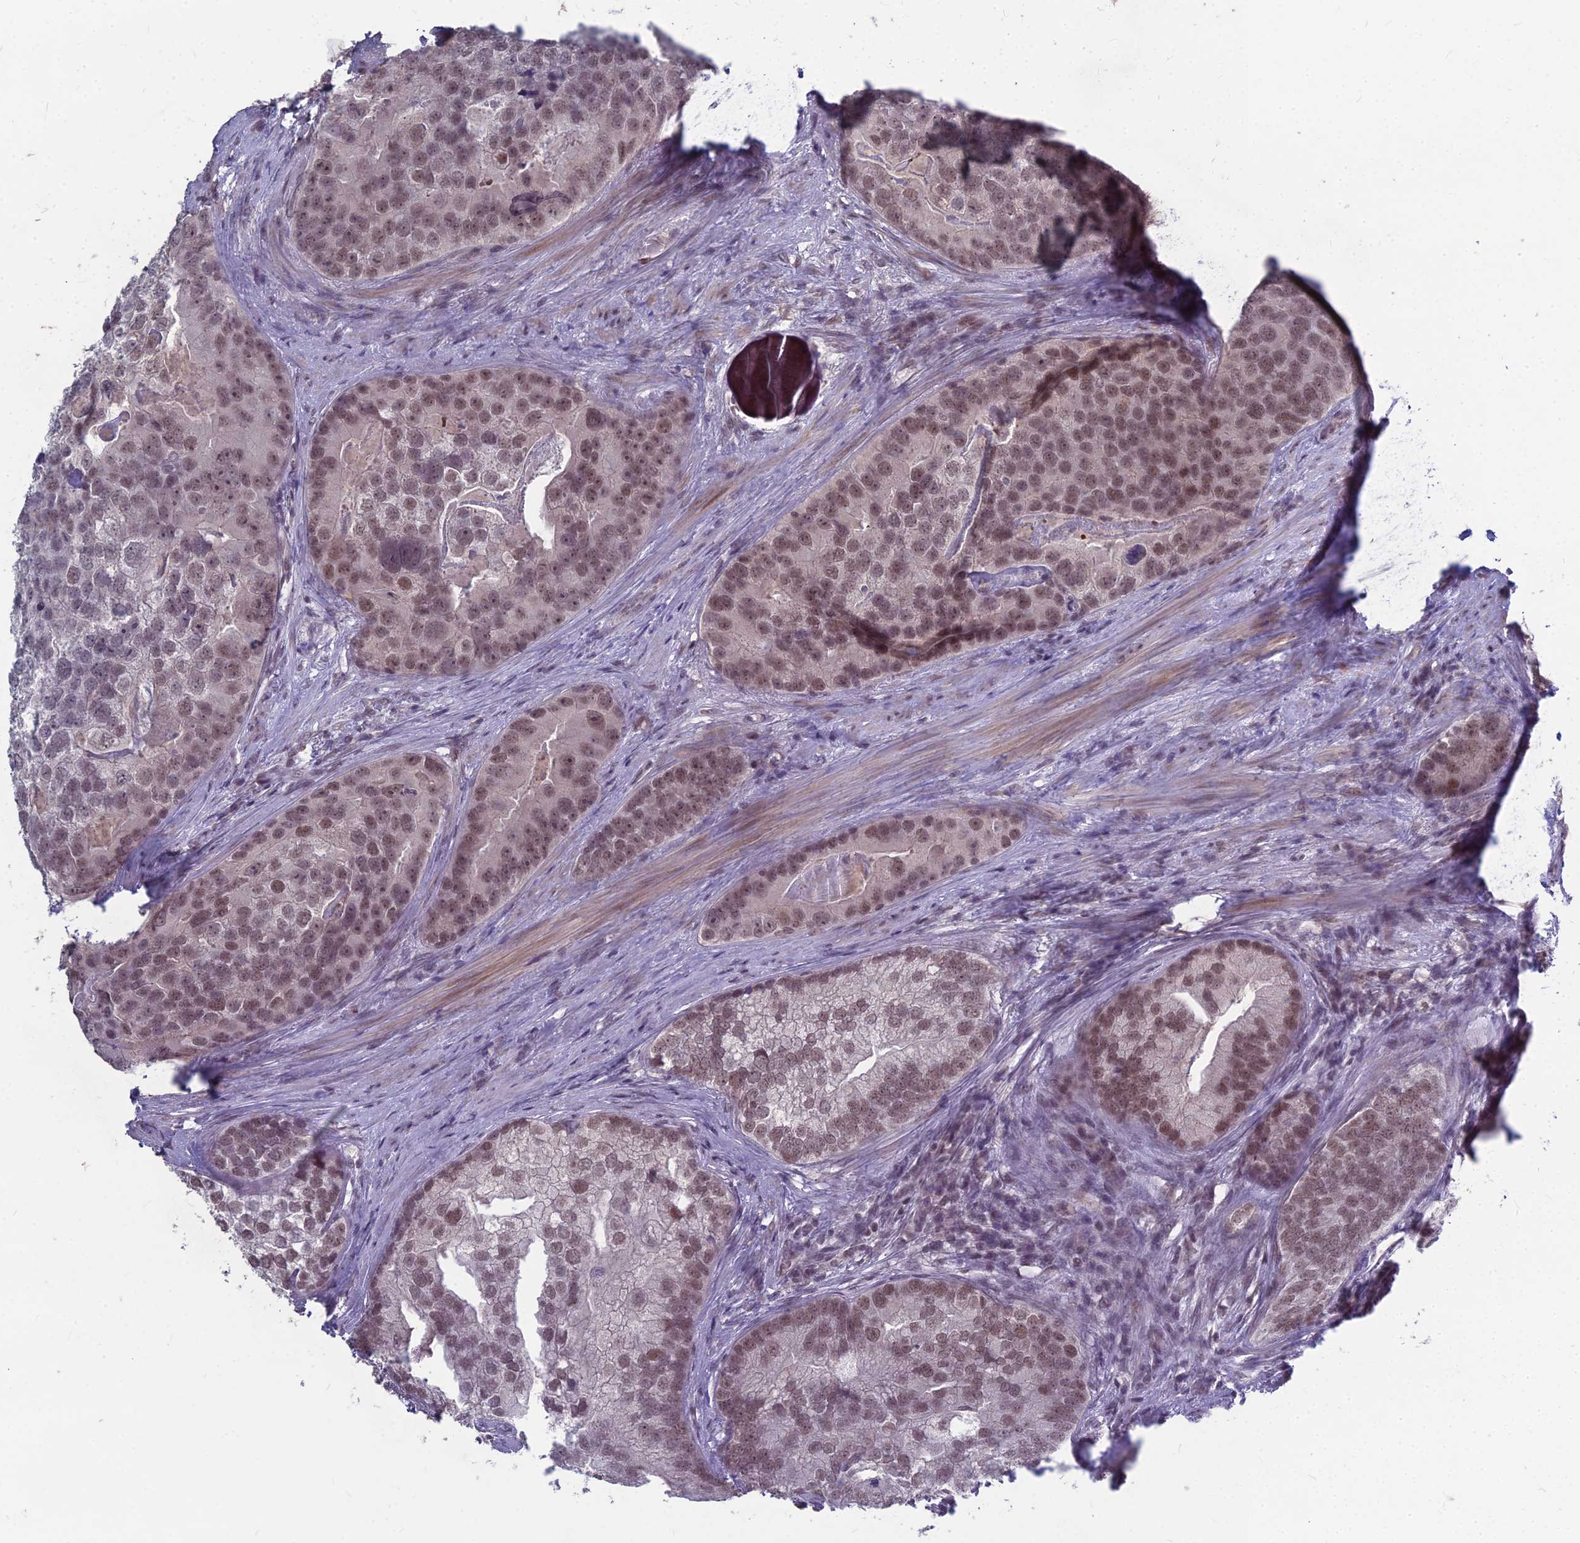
{"staining": {"intensity": "moderate", "quantity": "25%-75%", "location": "nuclear"}, "tissue": "prostate cancer", "cell_type": "Tumor cells", "image_type": "cancer", "snomed": [{"axis": "morphology", "description": "Adenocarcinoma, High grade"}, {"axis": "topography", "description": "Prostate"}], "caption": "DAB (3,3'-diaminobenzidine) immunohistochemical staining of prostate high-grade adenocarcinoma exhibits moderate nuclear protein positivity in approximately 25%-75% of tumor cells. (DAB (3,3'-diaminobenzidine) IHC with brightfield microscopy, high magnification).", "gene": "KAT7", "patient": {"sex": "male", "age": 62}}